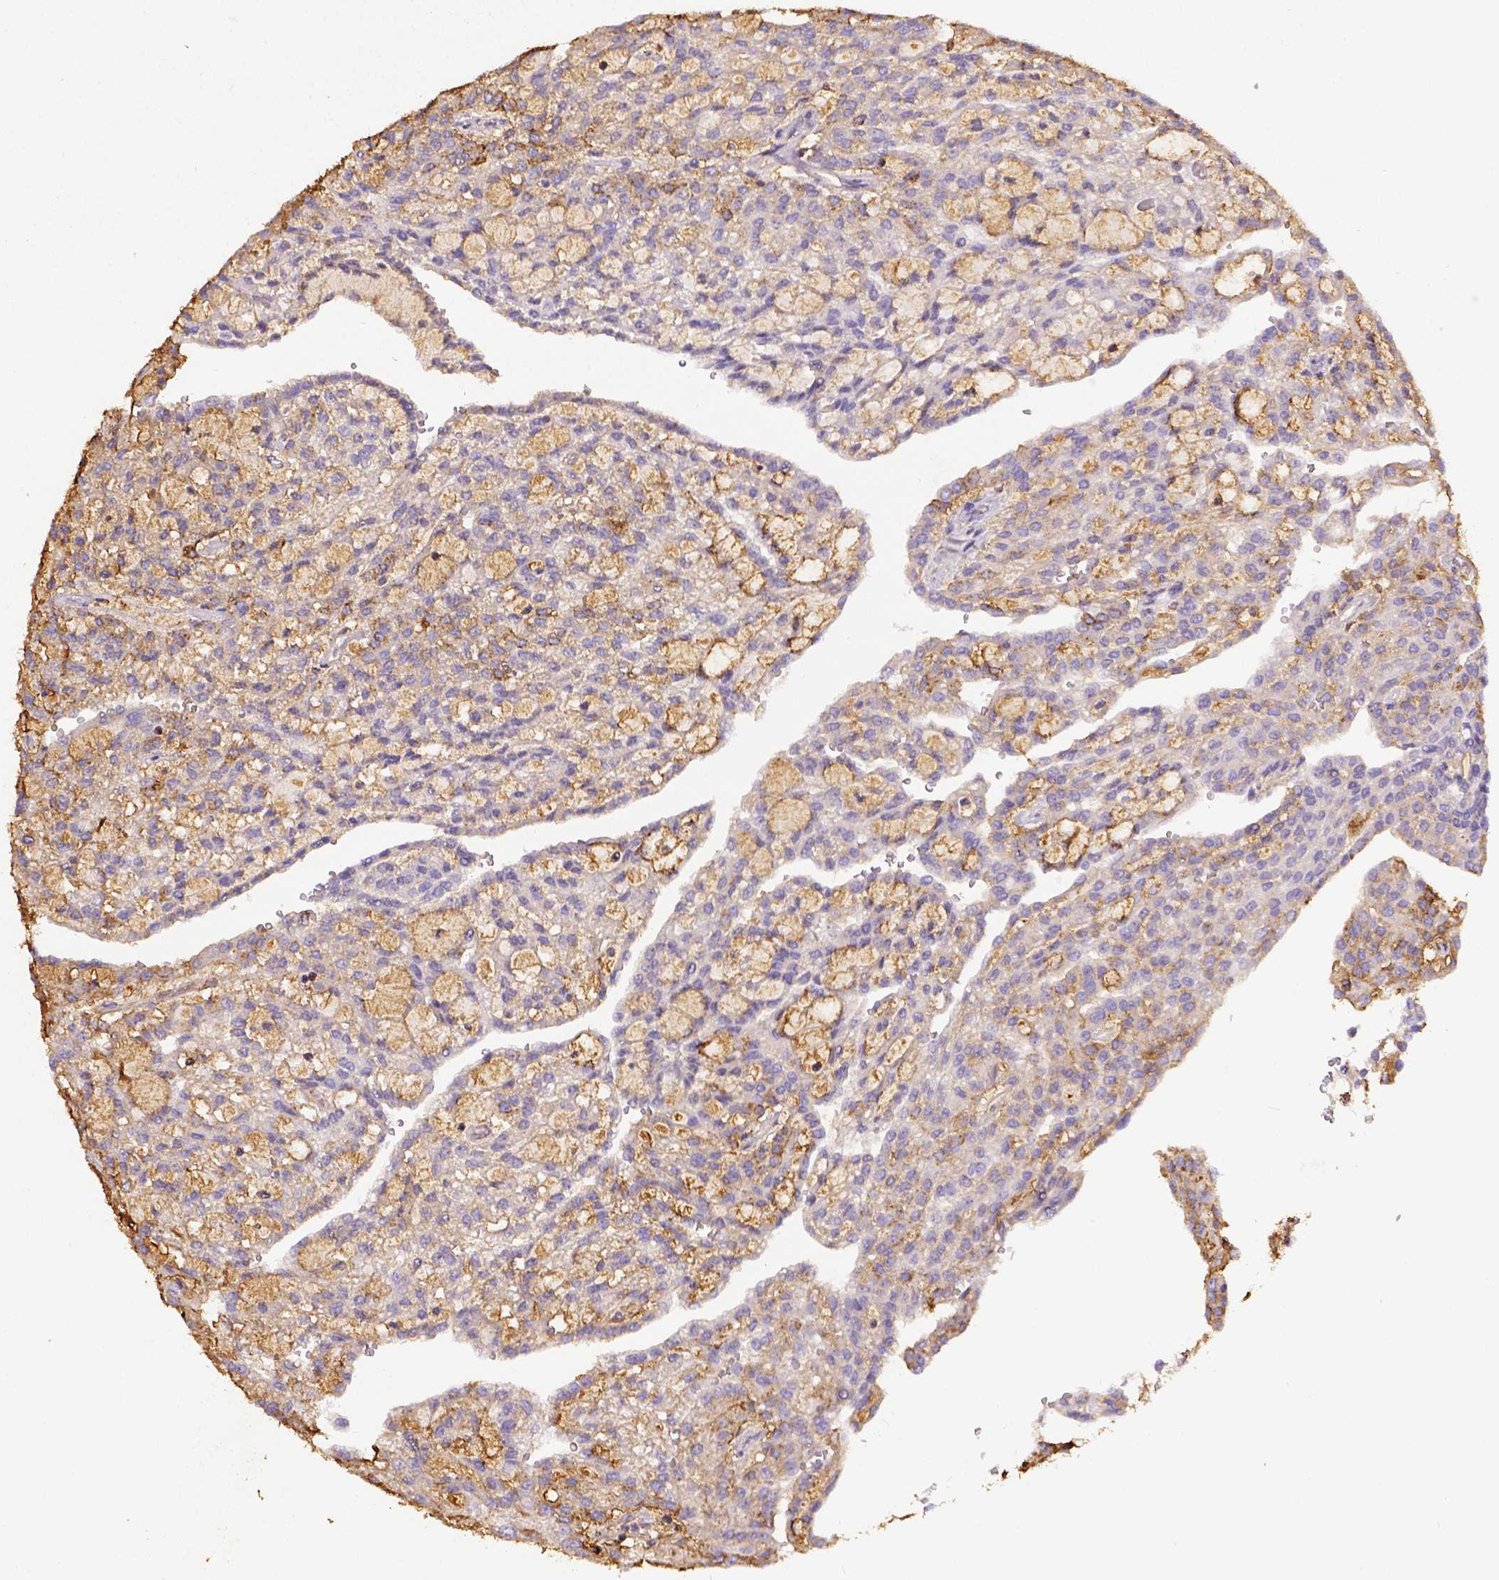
{"staining": {"intensity": "moderate", "quantity": "<25%", "location": "cytoplasmic/membranous"}, "tissue": "renal cancer", "cell_type": "Tumor cells", "image_type": "cancer", "snomed": [{"axis": "morphology", "description": "Adenocarcinoma, NOS"}, {"axis": "topography", "description": "Kidney"}], "caption": "Adenocarcinoma (renal) stained for a protein shows moderate cytoplasmic/membranous positivity in tumor cells.", "gene": "B3GAT1", "patient": {"sex": "male", "age": 63}}